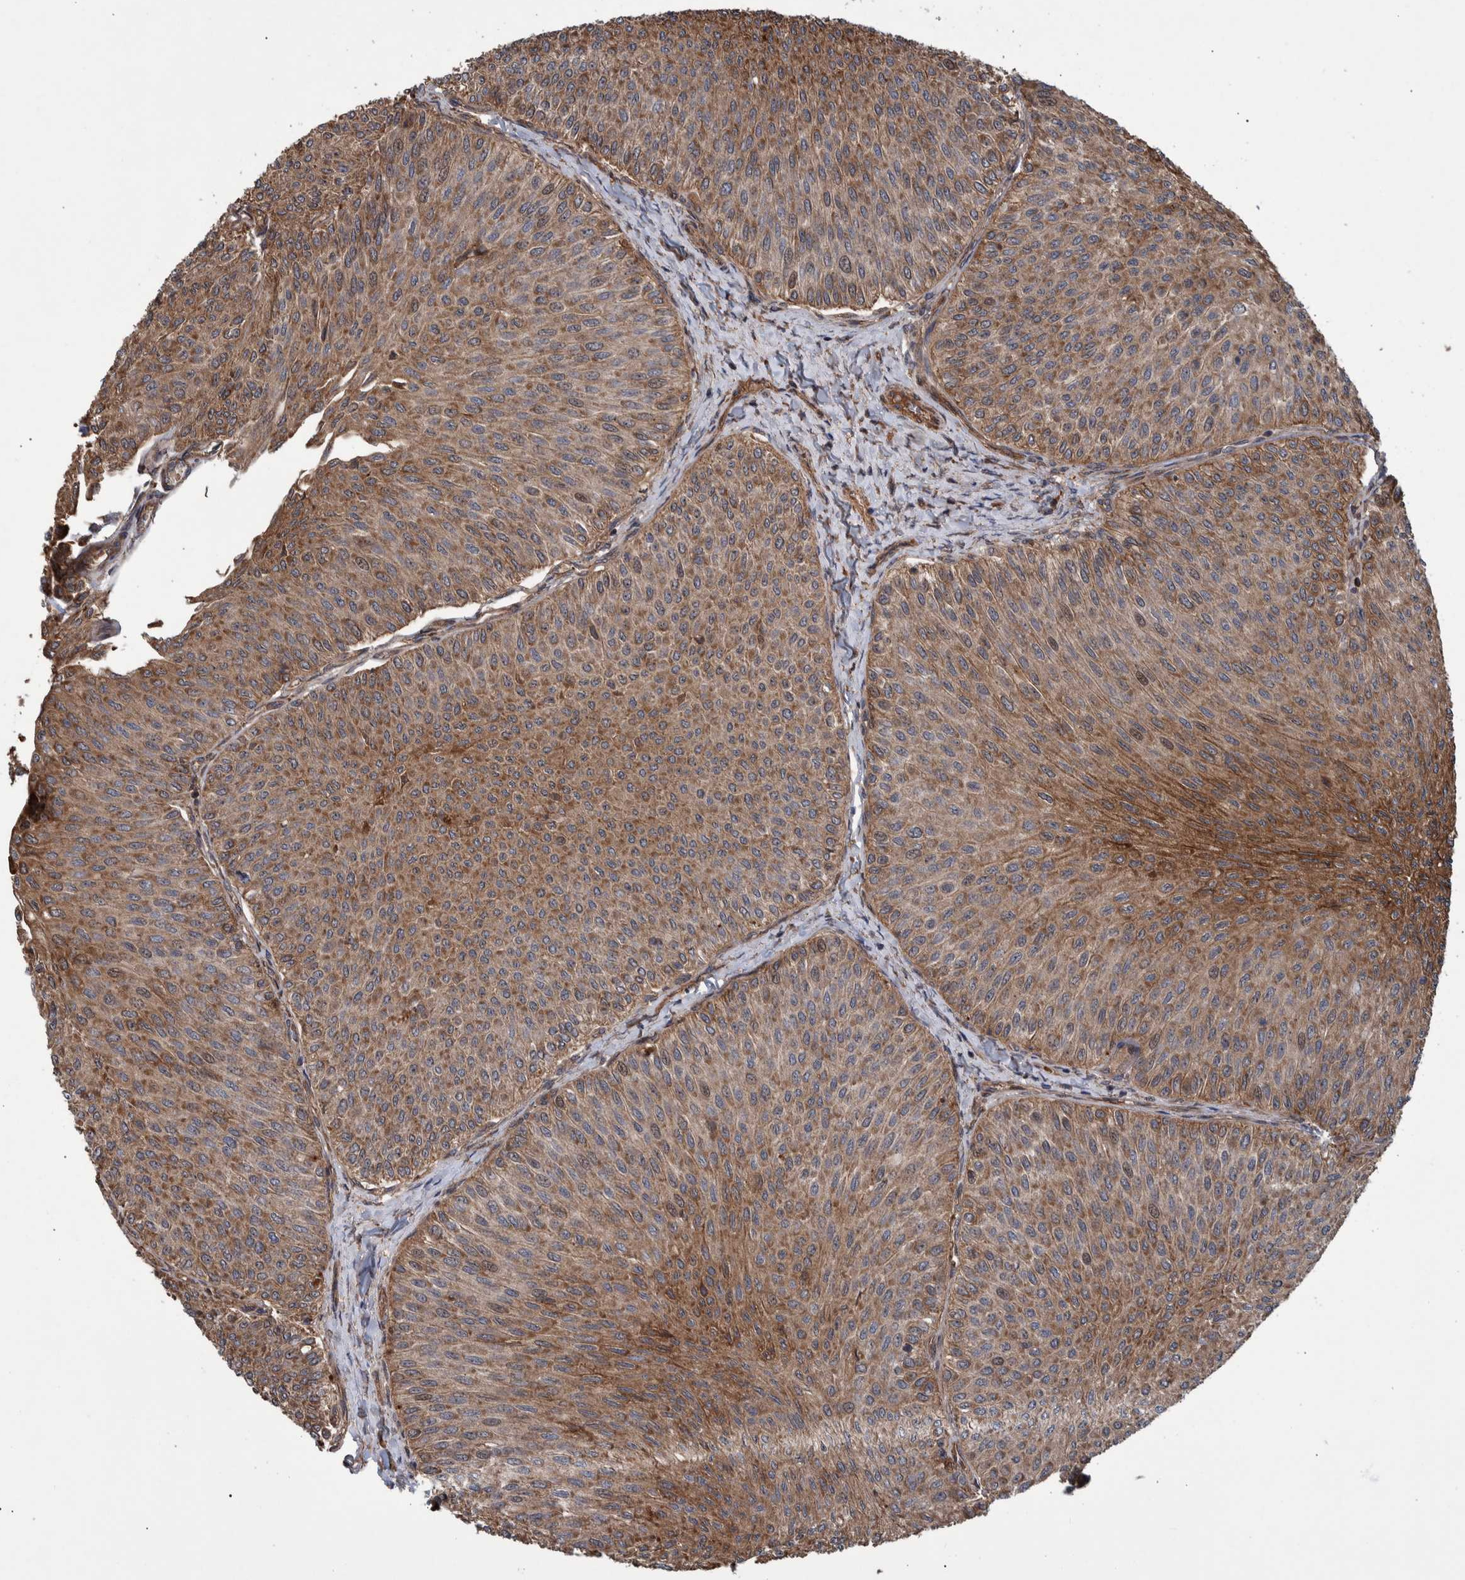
{"staining": {"intensity": "moderate", "quantity": ">75%", "location": "cytoplasmic/membranous"}, "tissue": "urothelial cancer", "cell_type": "Tumor cells", "image_type": "cancer", "snomed": [{"axis": "morphology", "description": "Urothelial carcinoma, Low grade"}, {"axis": "topography", "description": "Urinary bladder"}], "caption": "Immunohistochemical staining of urothelial cancer displays medium levels of moderate cytoplasmic/membranous staining in approximately >75% of tumor cells. The staining is performed using DAB brown chromogen to label protein expression. The nuclei are counter-stained blue using hematoxylin.", "gene": "B3GNTL1", "patient": {"sex": "male", "age": 78}}